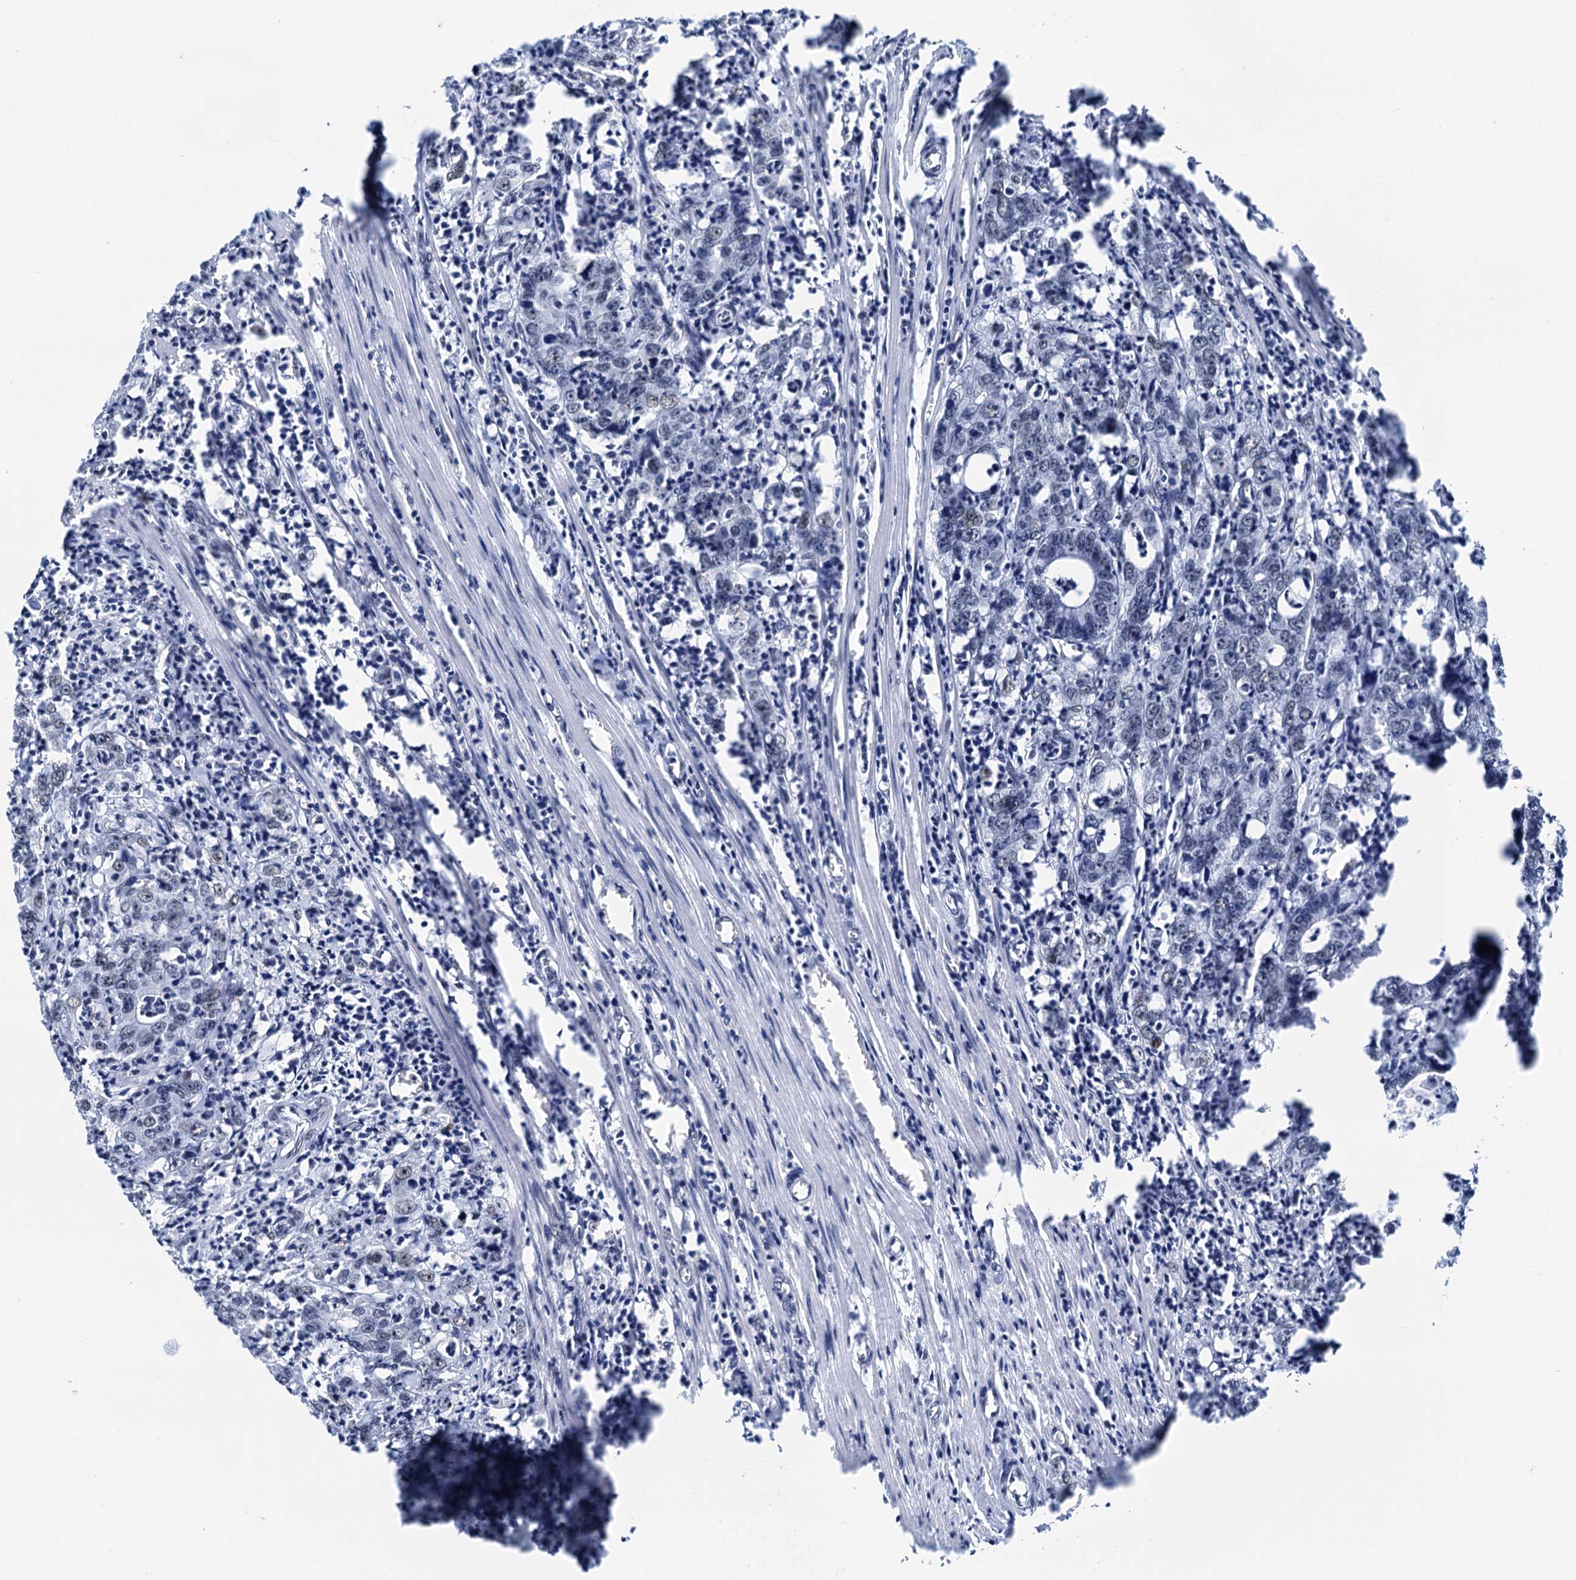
{"staining": {"intensity": "negative", "quantity": "none", "location": "none"}, "tissue": "colorectal cancer", "cell_type": "Tumor cells", "image_type": "cancer", "snomed": [{"axis": "morphology", "description": "Adenocarcinoma, NOS"}, {"axis": "topography", "description": "Colon"}], "caption": "High magnification brightfield microscopy of colorectal cancer stained with DAB (brown) and counterstained with hematoxylin (blue): tumor cells show no significant expression. (Brightfield microscopy of DAB immunohistochemistry (IHC) at high magnification).", "gene": "SLTM", "patient": {"sex": "female", "age": 75}}